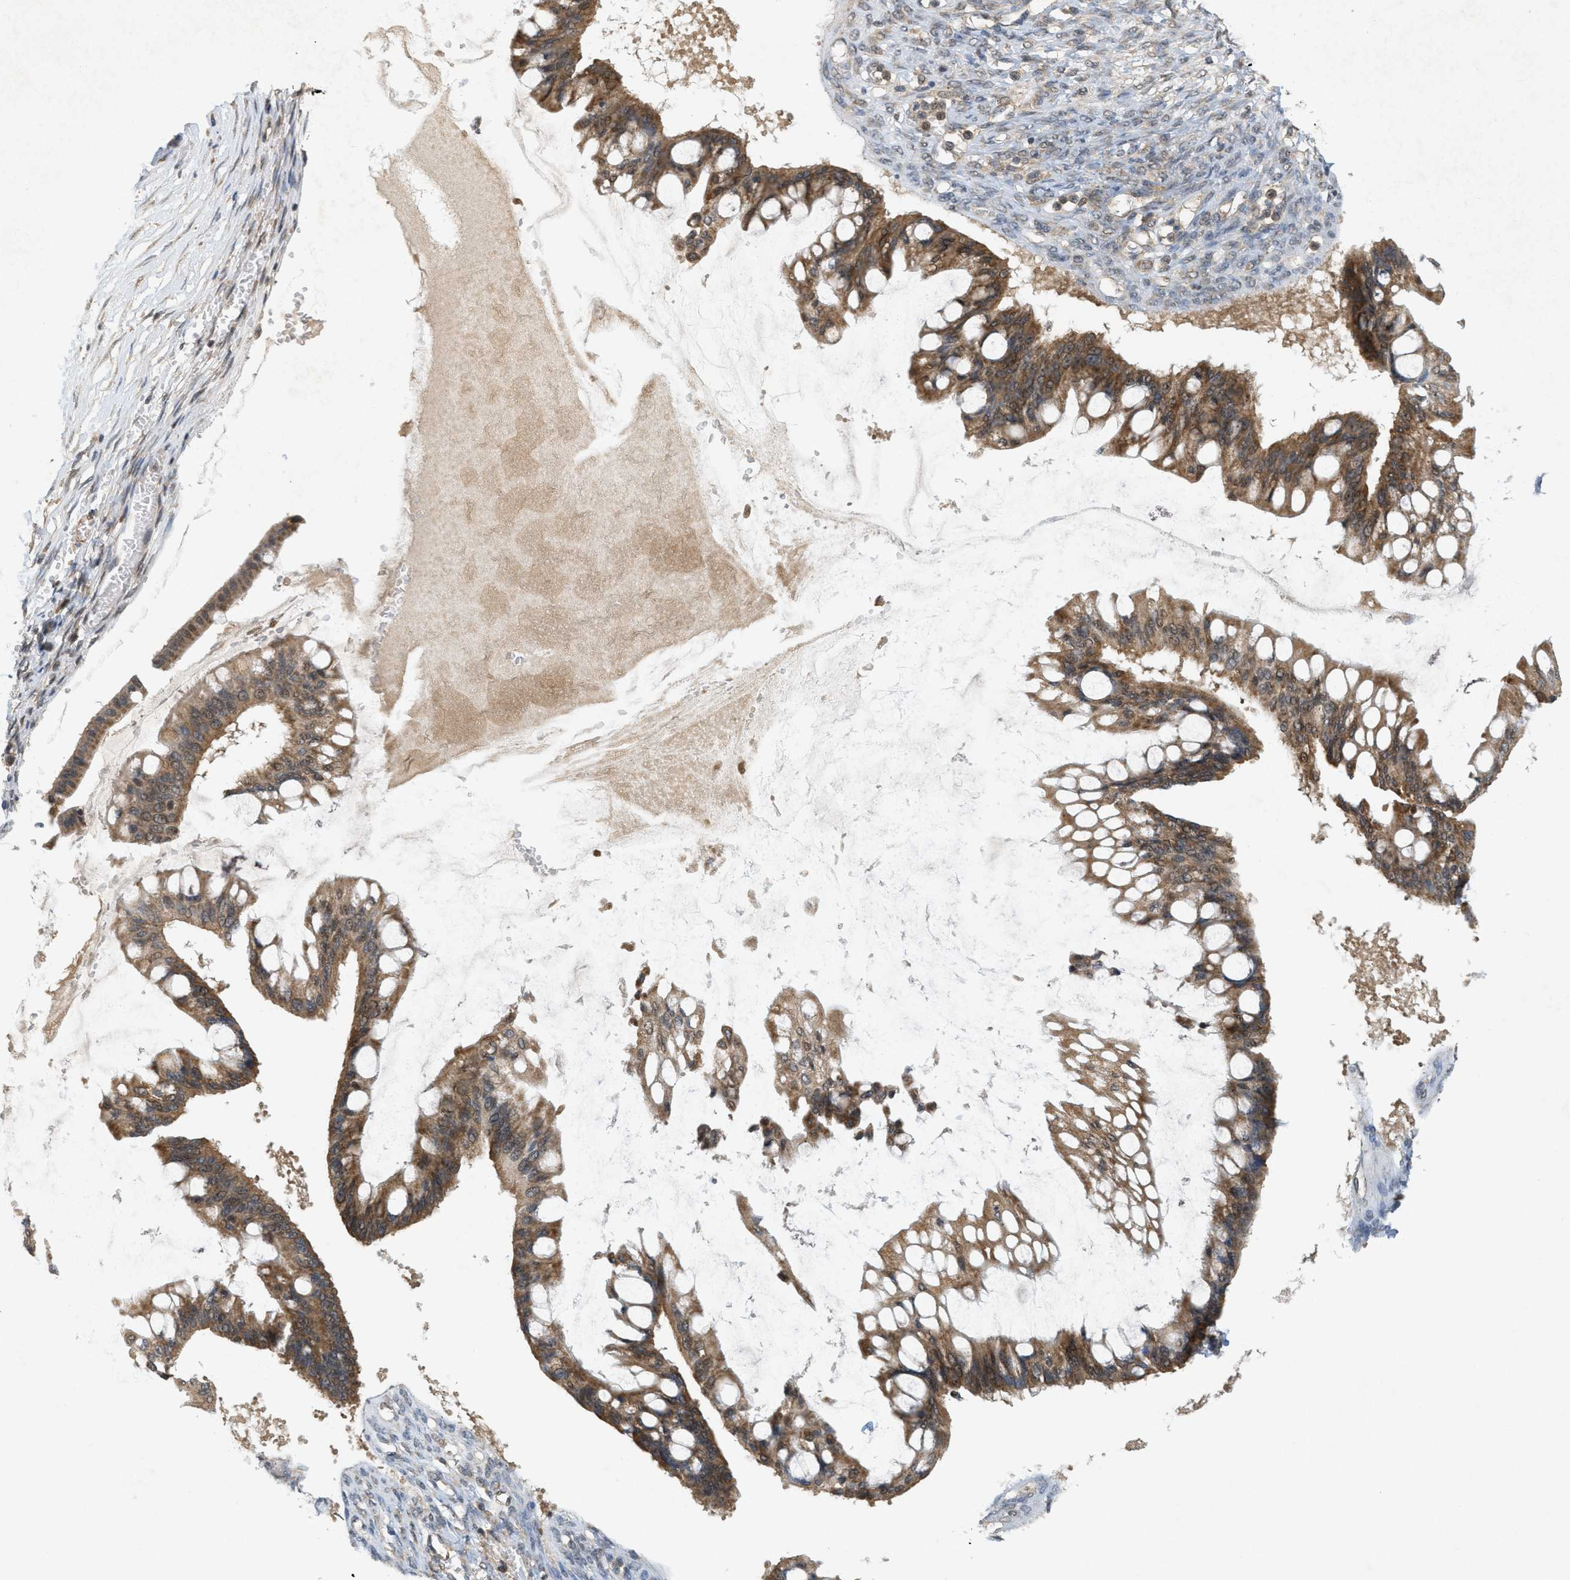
{"staining": {"intensity": "moderate", "quantity": ">75%", "location": "cytoplasmic/membranous"}, "tissue": "ovarian cancer", "cell_type": "Tumor cells", "image_type": "cancer", "snomed": [{"axis": "morphology", "description": "Cystadenocarcinoma, mucinous, NOS"}, {"axis": "topography", "description": "Ovary"}], "caption": "DAB immunohistochemical staining of human mucinous cystadenocarcinoma (ovarian) shows moderate cytoplasmic/membranous protein staining in approximately >75% of tumor cells.", "gene": "PRKD1", "patient": {"sex": "female", "age": 73}}